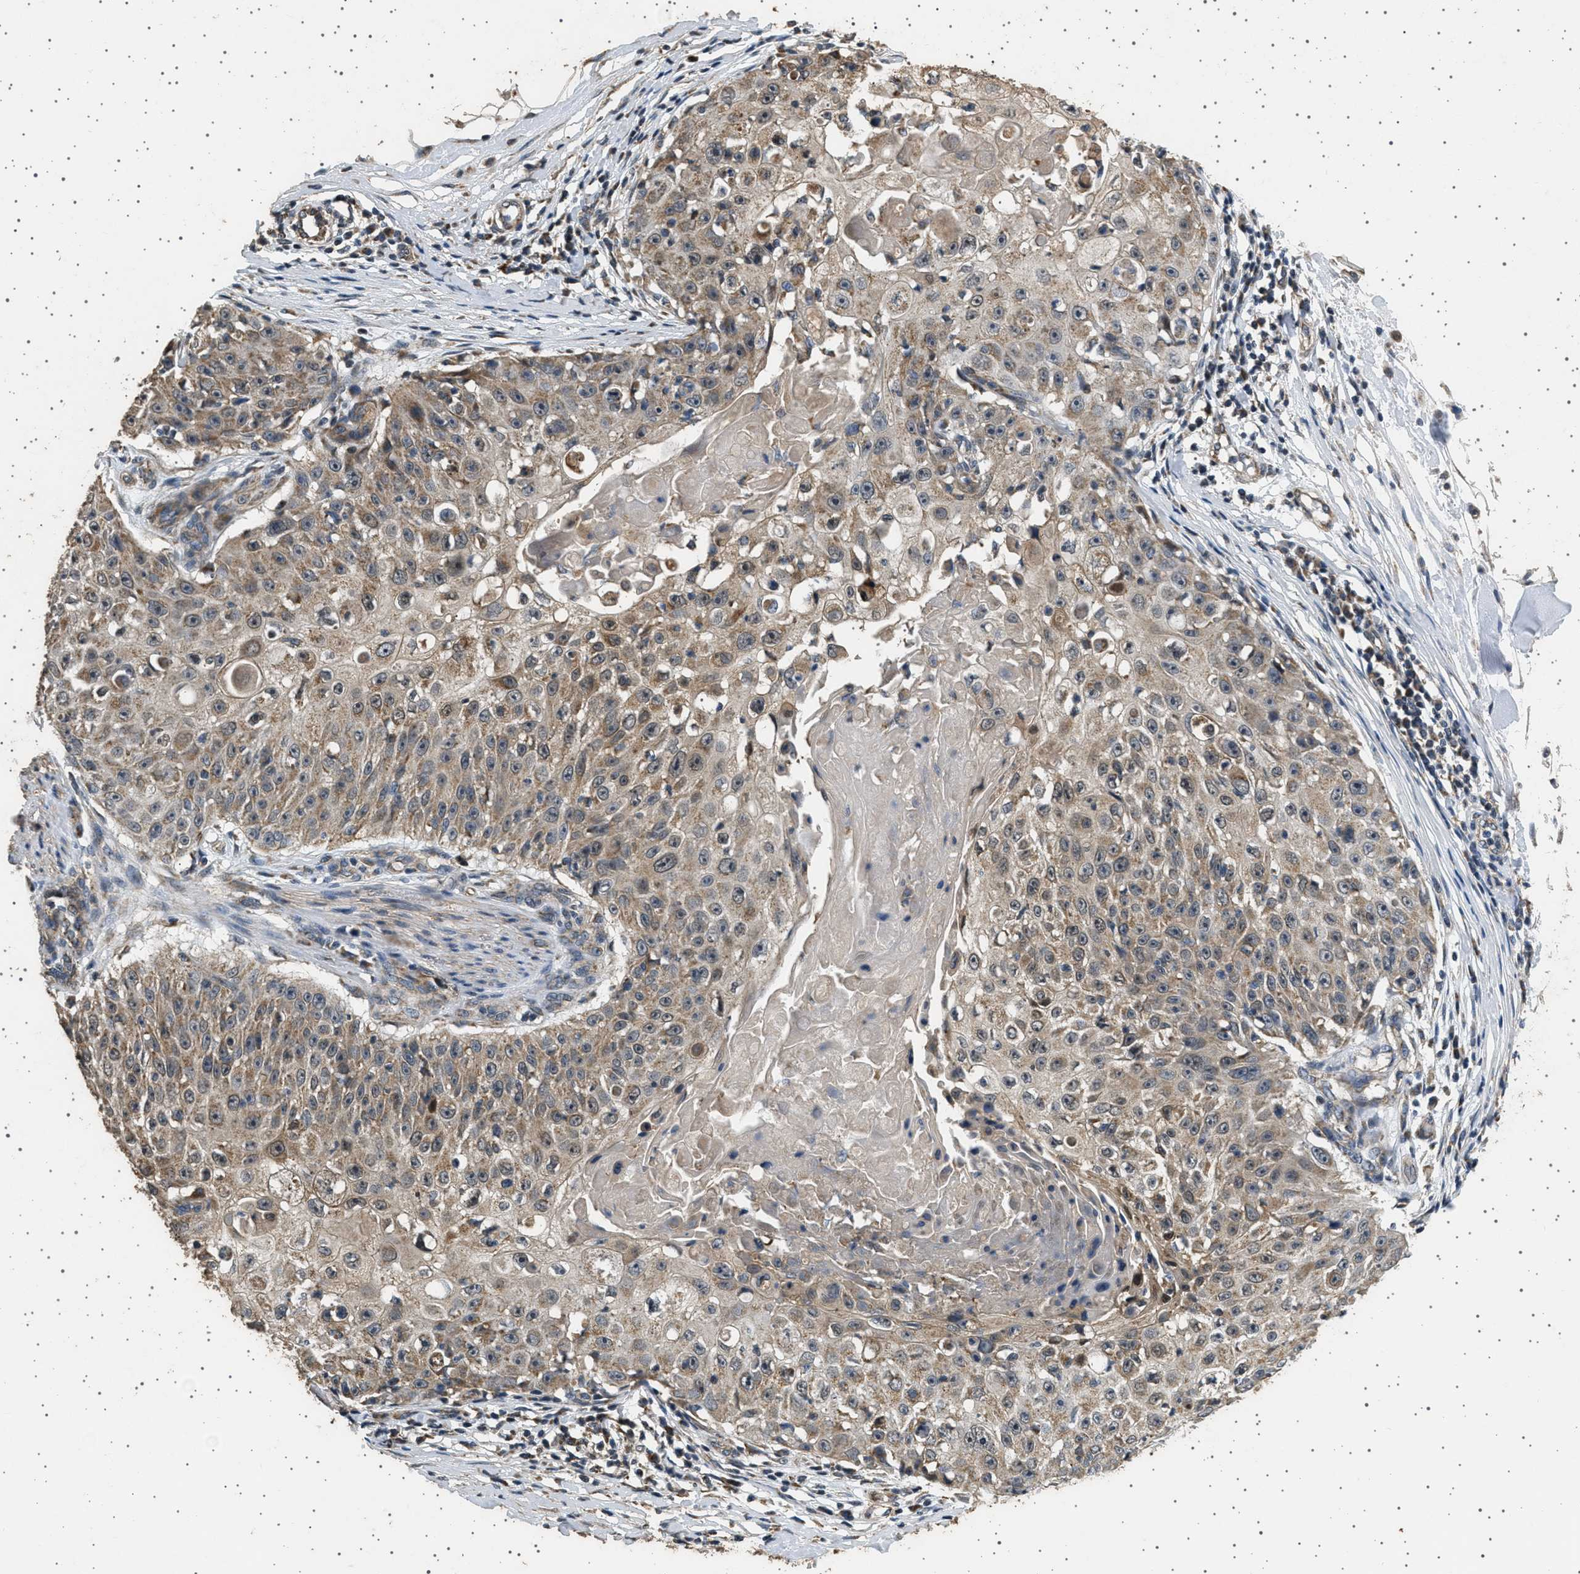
{"staining": {"intensity": "moderate", "quantity": ">75%", "location": "cytoplasmic/membranous"}, "tissue": "skin cancer", "cell_type": "Tumor cells", "image_type": "cancer", "snomed": [{"axis": "morphology", "description": "Squamous cell carcinoma, NOS"}, {"axis": "topography", "description": "Skin"}], "caption": "Tumor cells demonstrate medium levels of moderate cytoplasmic/membranous positivity in approximately >75% of cells in skin cancer. The staining is performed using DAB brown chromogen to label protein expression. The nuclei are counter-stained blue using hematoxylin.", "gene": "KCNA4", "patient": {"sex": "male", "age": 86}}